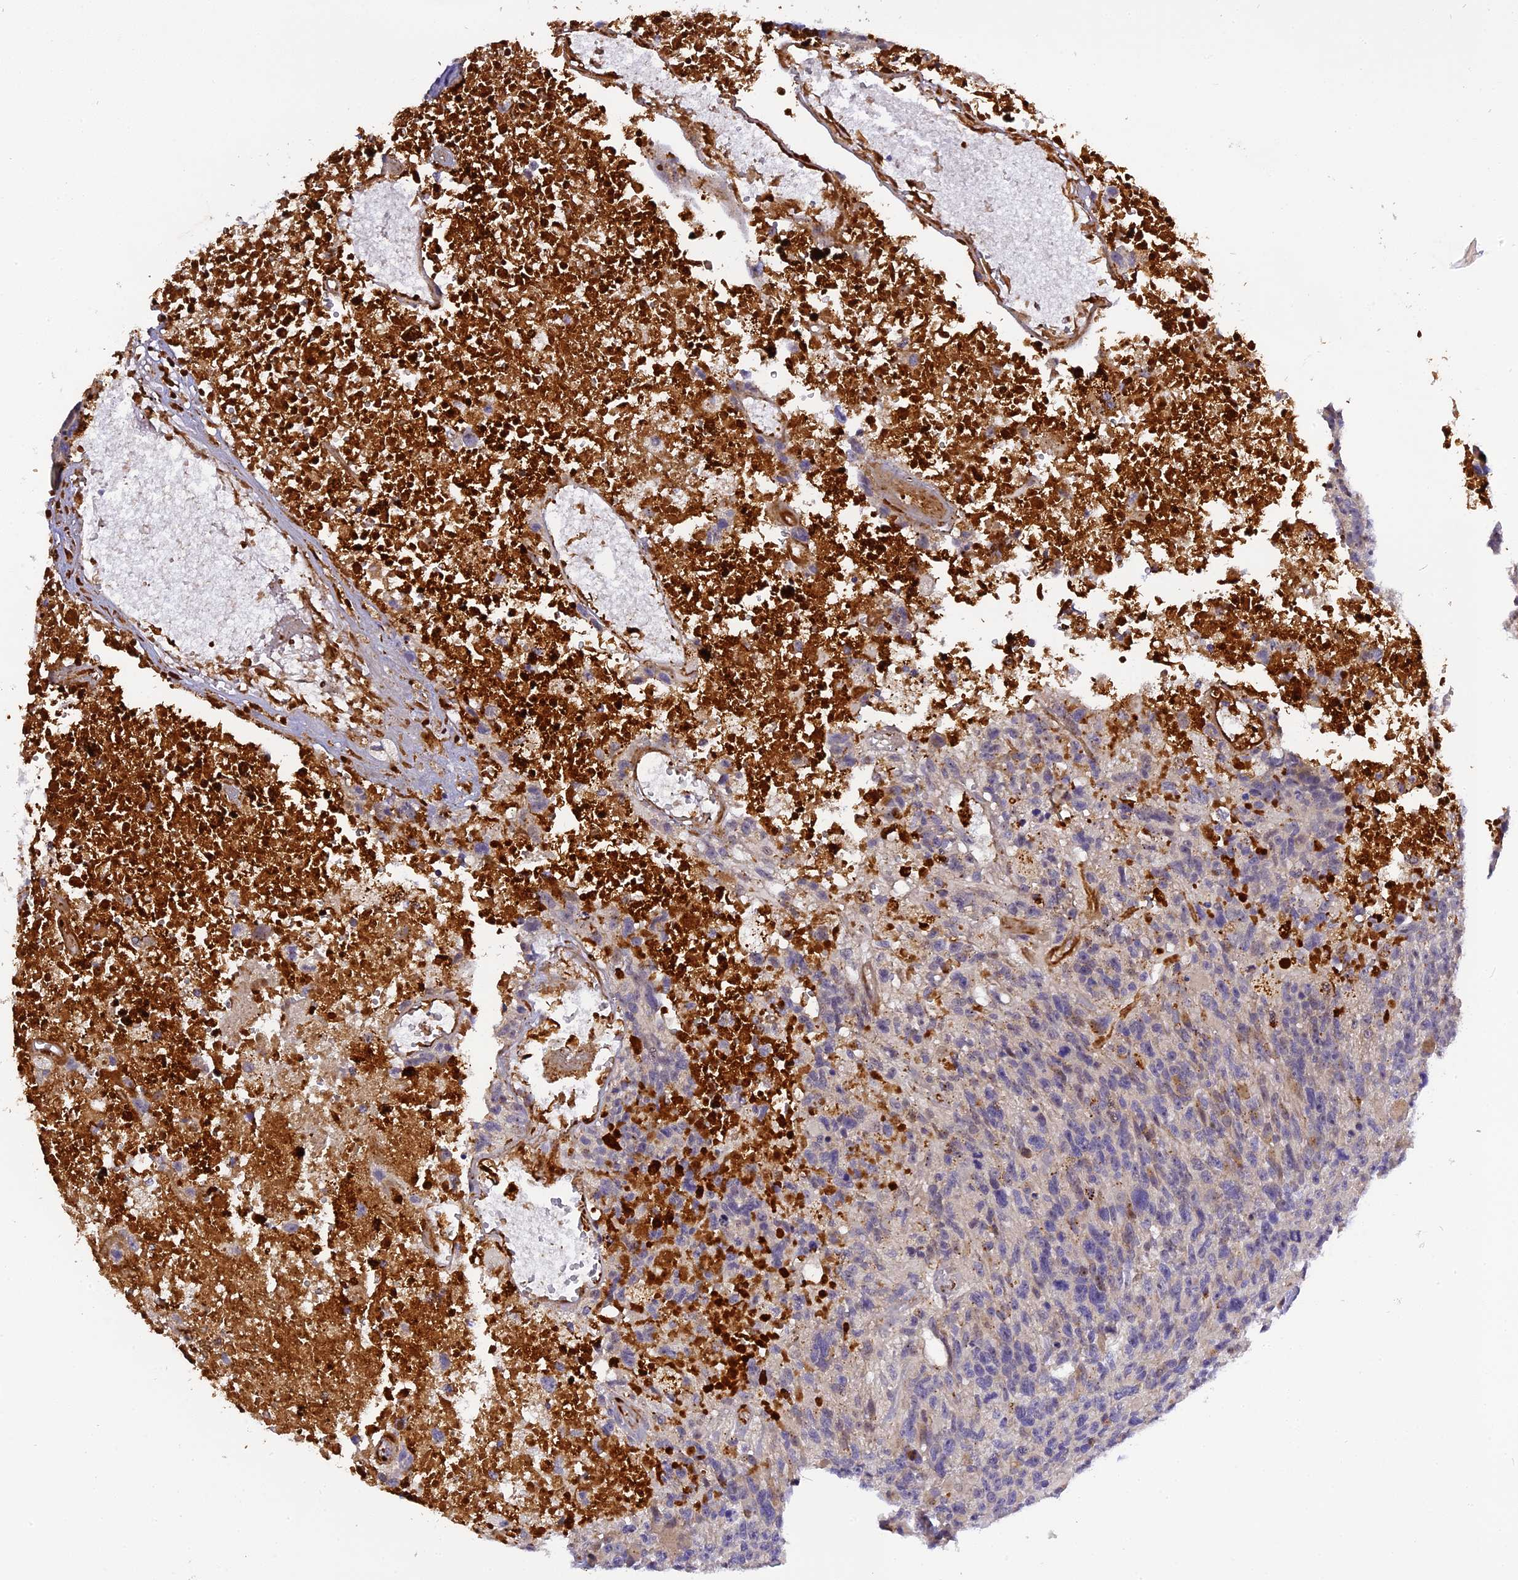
{"staining": {"intensity": "negative", "quantity": "none", "location": "none"}, "tissue": "glioma", "cell_type": "Tumor cells", "image_type": "cancer", "snomed": [{"axis": "morphology", "description": "Glioma, malignant, High grade"}, {"axis": "topography", "description": "Brain"}], "caption": "High power microscopy micrograph of an immunohistochemistry image of malignant glioma (high-grade), revealing no significant staining in tumor cells.", "gene": "FNIP2", "patient": {"sex": "male", "age": 76}}